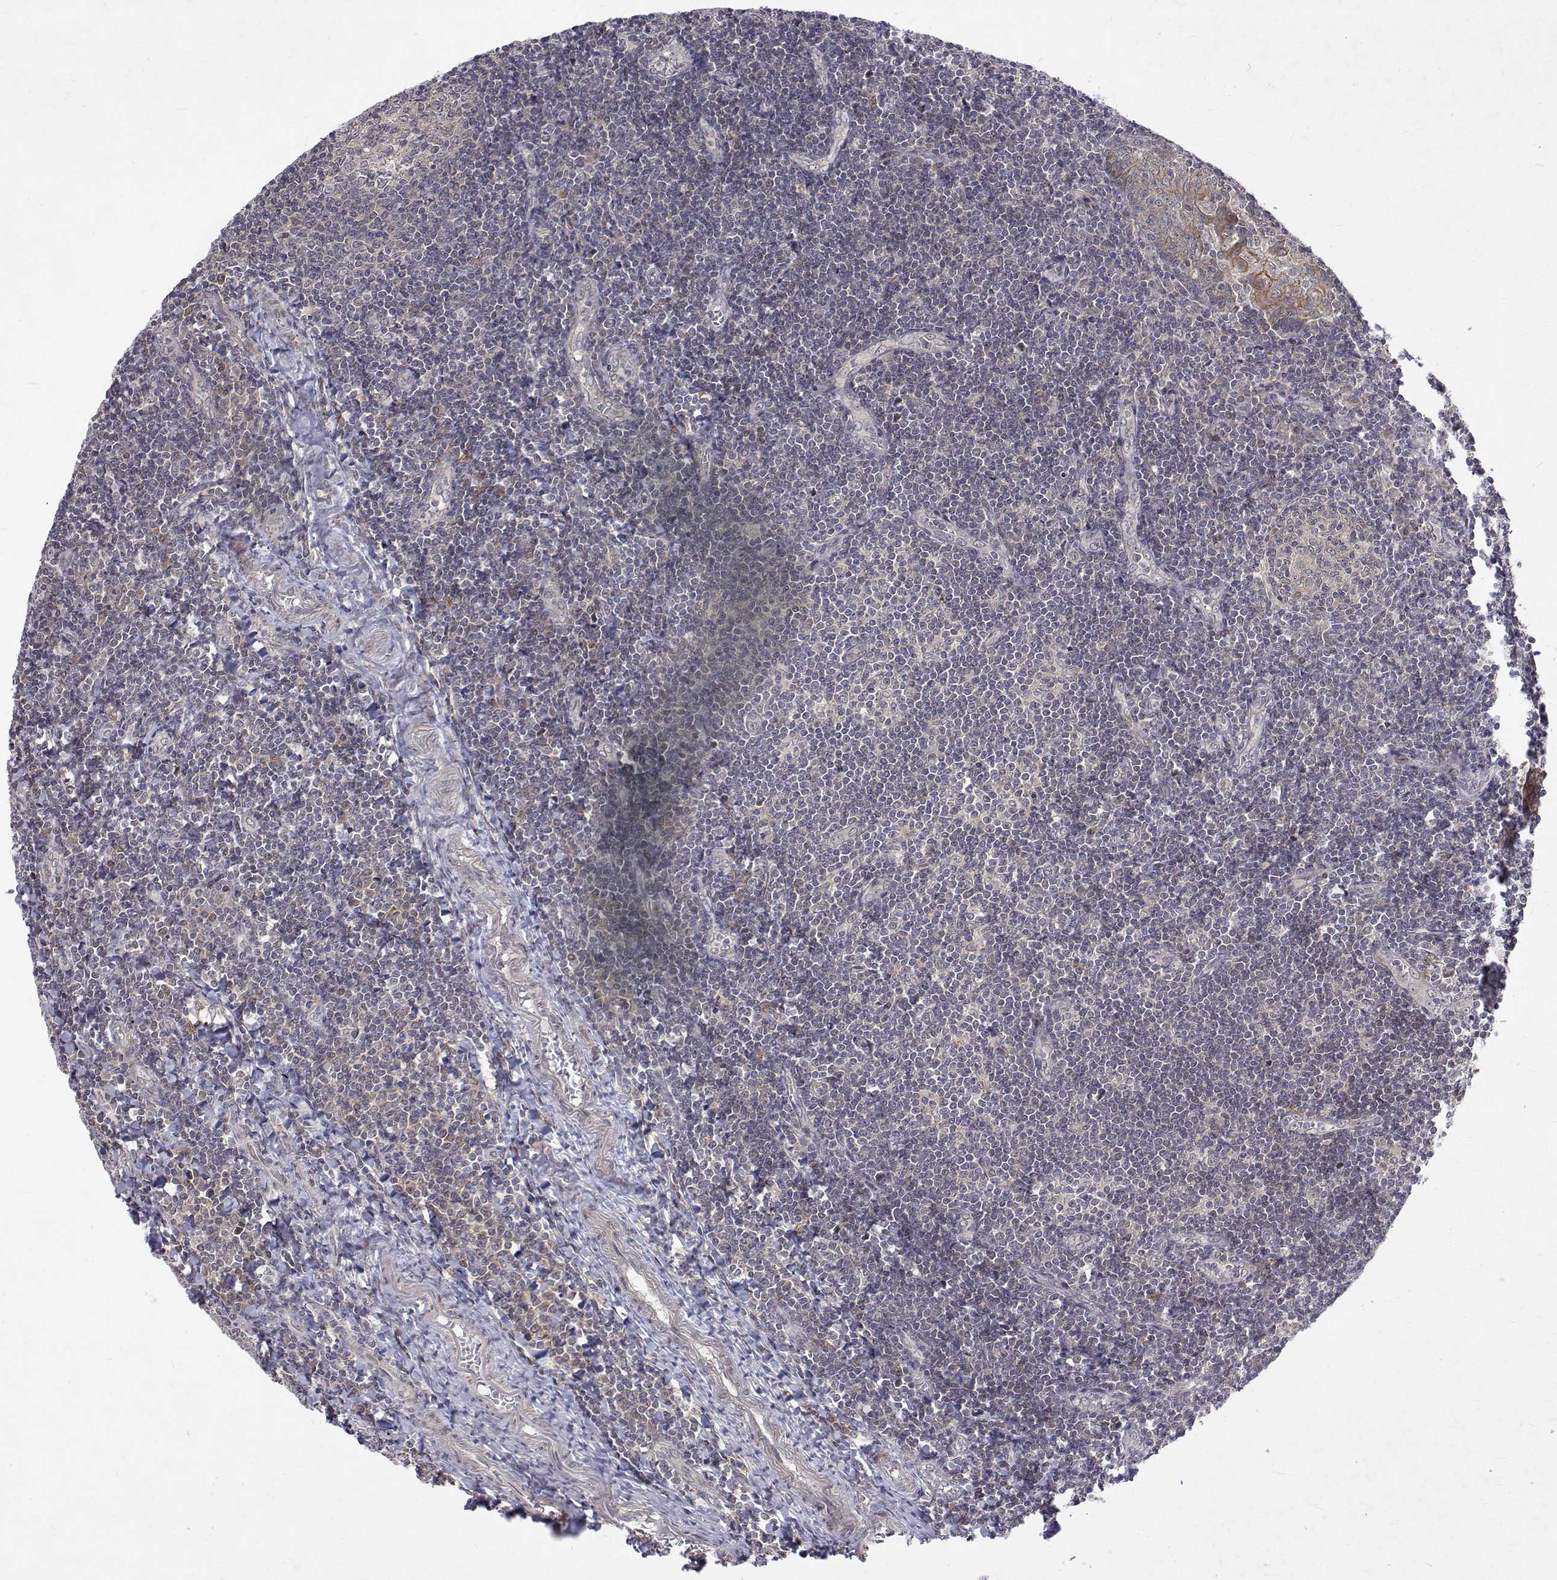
{"staining": {"intensity": "negative", "quantity": "none", "location": "none"}, "tissue": "tonsil", "cell_type": "Germinal center cells", "image_type": "normal", "snomed": [{"axis": "morphology", "description": "Normal tissue, NOS"}, {"axis": "morphology", "description": "Inflammation, NOS"}, {"axis": "topography", "description": "Tonsil"}], "caption": "Immunohistochemical staining of normal tonsil displays no significant expression in germinal center cells. (Stains: DAB (3,3'-diaminobenzidine) immunohistochemistry (IHC) with hematoxylin counter stain, Microscopy: brightfield microscopy at high magnification).", "gene": "ALKBH8", "patient": {"sex": "female", "age": 31}}